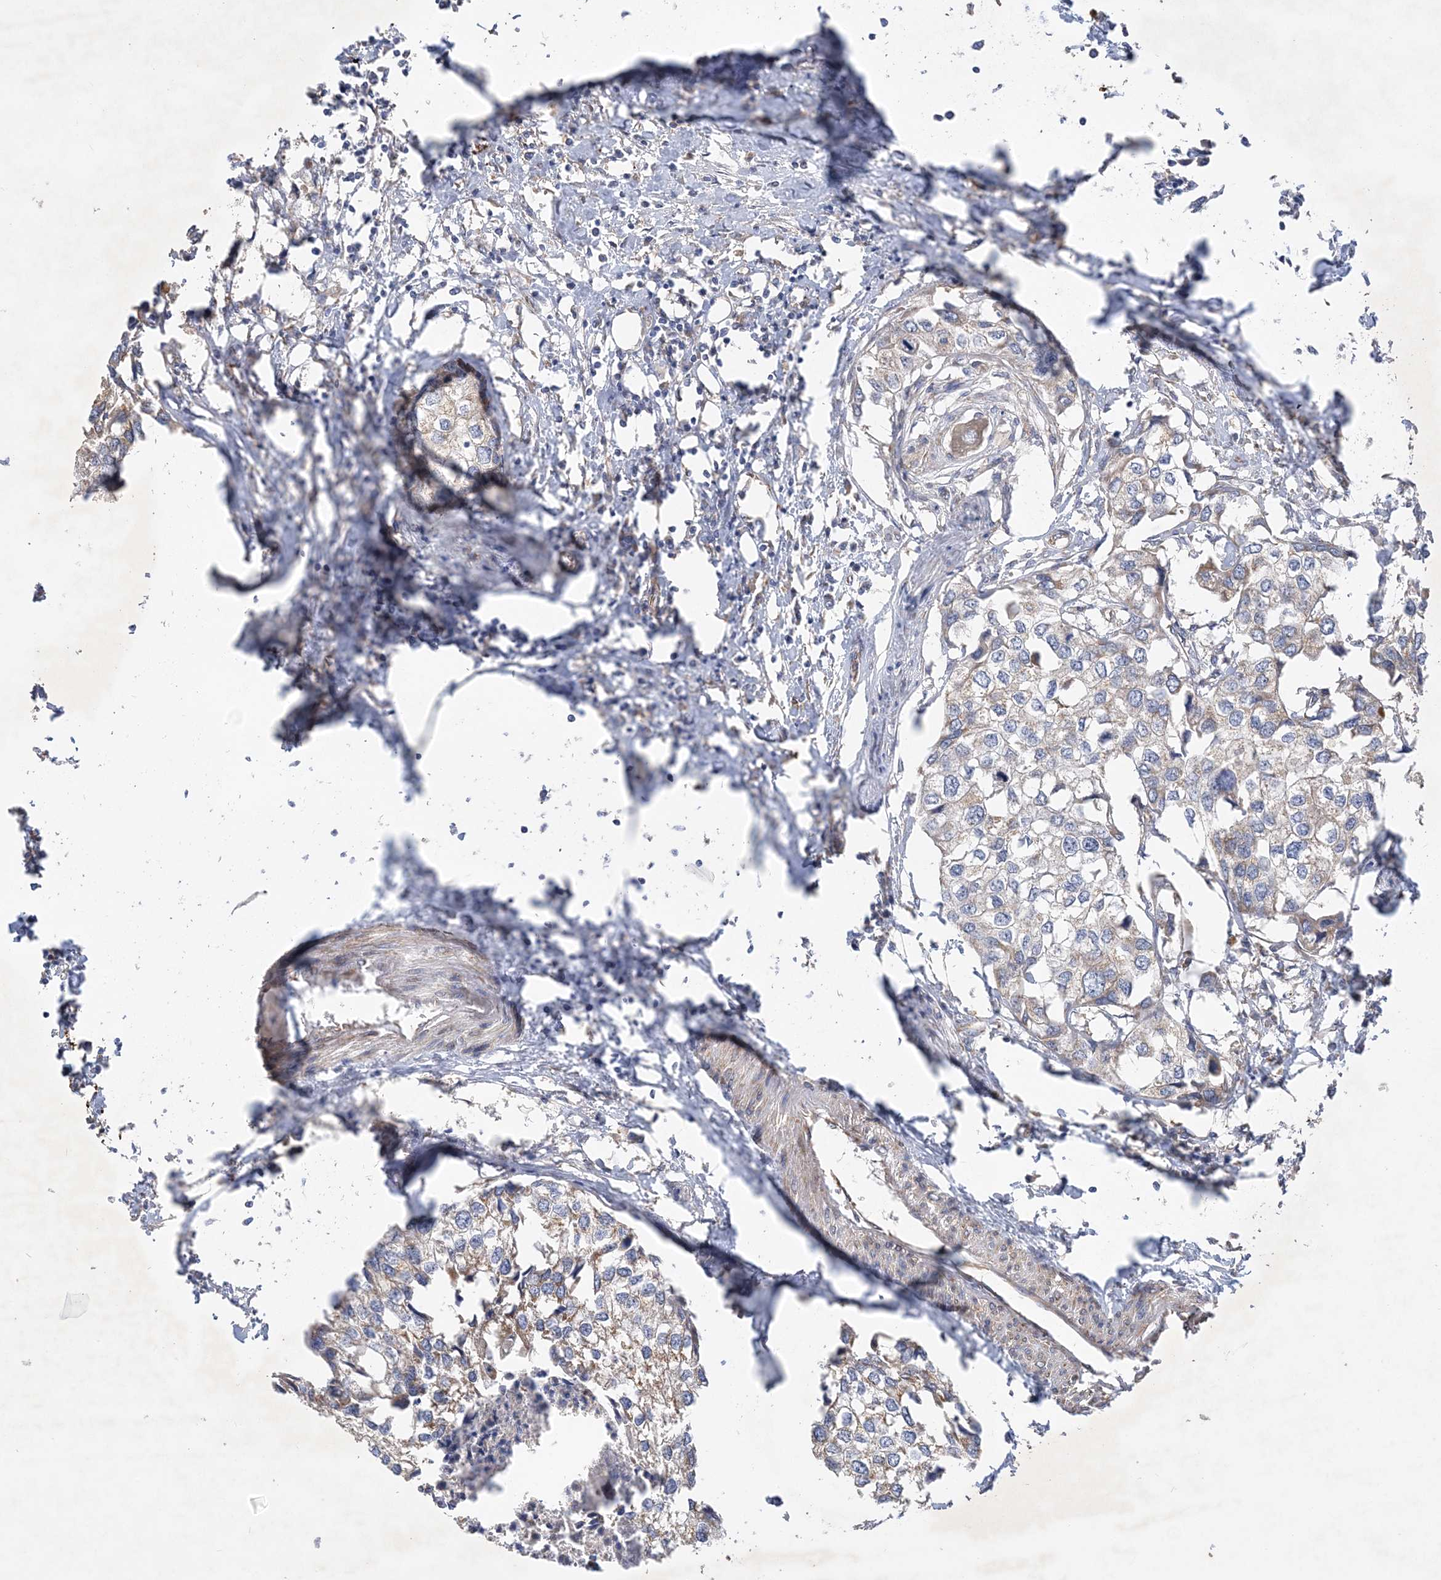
{"staining": {"intensity": "weak", "quantity": "<25%", "location": "cytoplasmic/membranous"}, "tissue": "urothelial cancer", "cell_type": "Tumor cells", "image_type": "cancer", "snomed": [{"axis": "morphology", "description": "Urothelial carcinoma, High grade"}, {"axis": "topography", "description": "Urinary bladder"}], "caption": "Urothelial cancer was stained to show a protein in brown. There is no significant staining in tumor cells.", "gene": "FEZ2", "patient": {"sex": "male", "age": 64}}